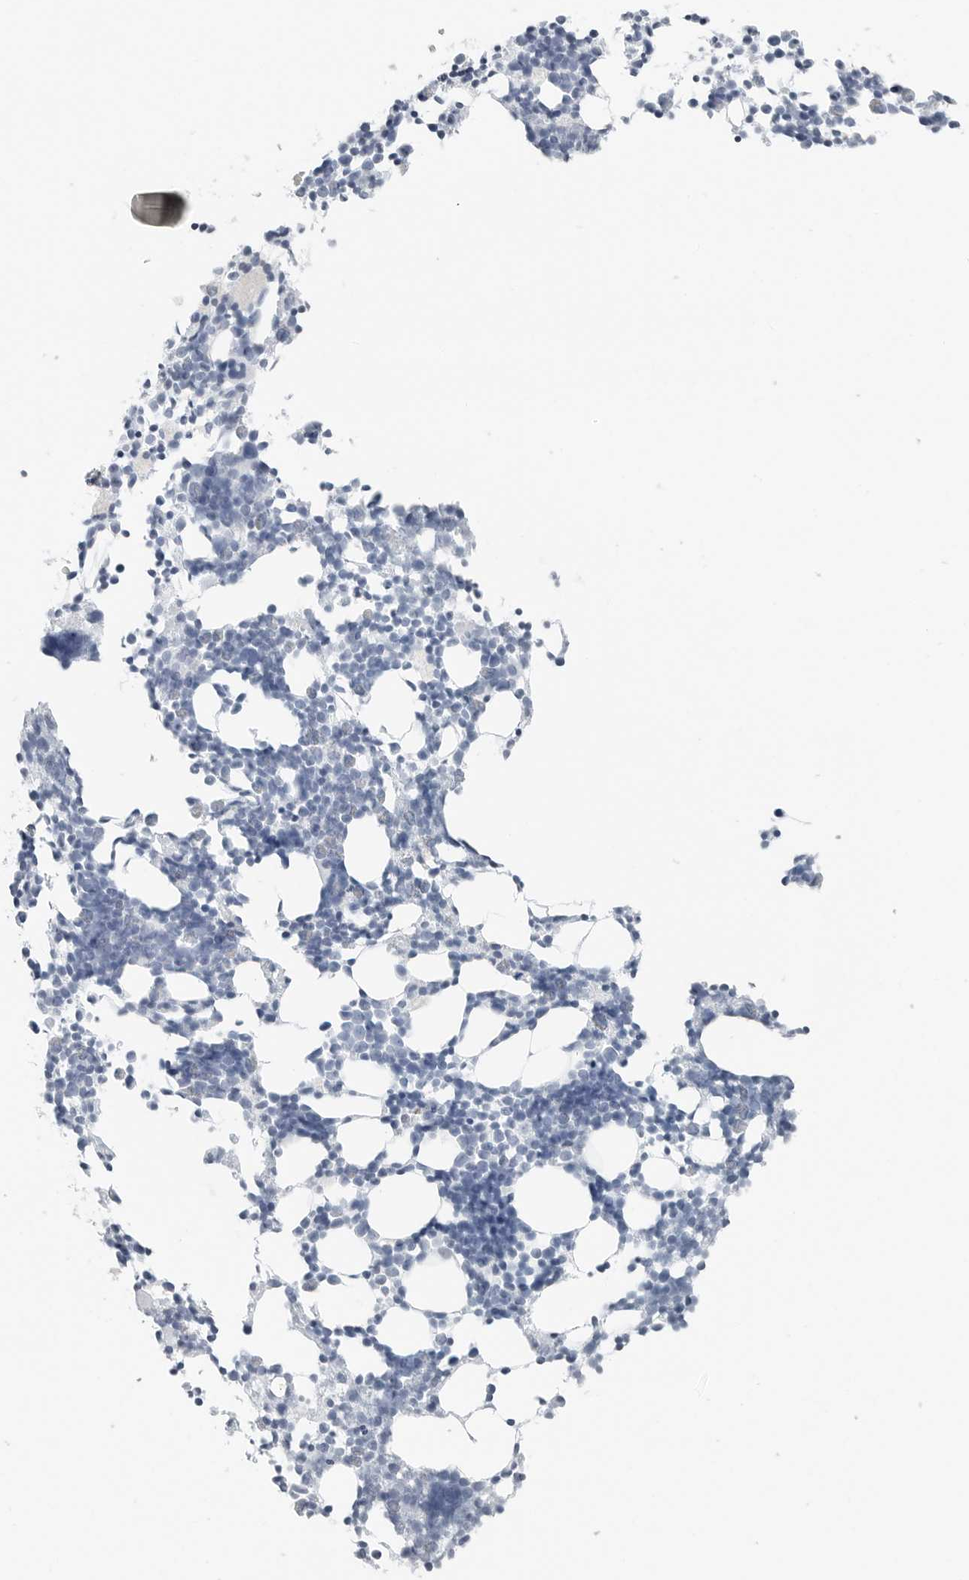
{"staining": {"intensity": "negative", "quantity": "none", "location": "none"}, "tissue": "bone marrow", "cell_type": "Hematopoietic cells", "image_type": "normal", "snomed": [{"axis": "morphology", "description": "Normal tissue, NOS"}, {"axis": "morphology", "description": "Inflammation, NOS"}, {"axis": "topography", "description": "Bone marrow"}], "caption": "DAB (3,3'-diaminobenzidine) immunohistochemical staining of normal bone marrow reveals no significant expression in hematopoietic cells. (DAB (3,3'-diaminobenzidine) immunohistochemistry (IHC), high magnification).", "gene": "NTMT2", "patient": {"sex": "male", "age": 21}}